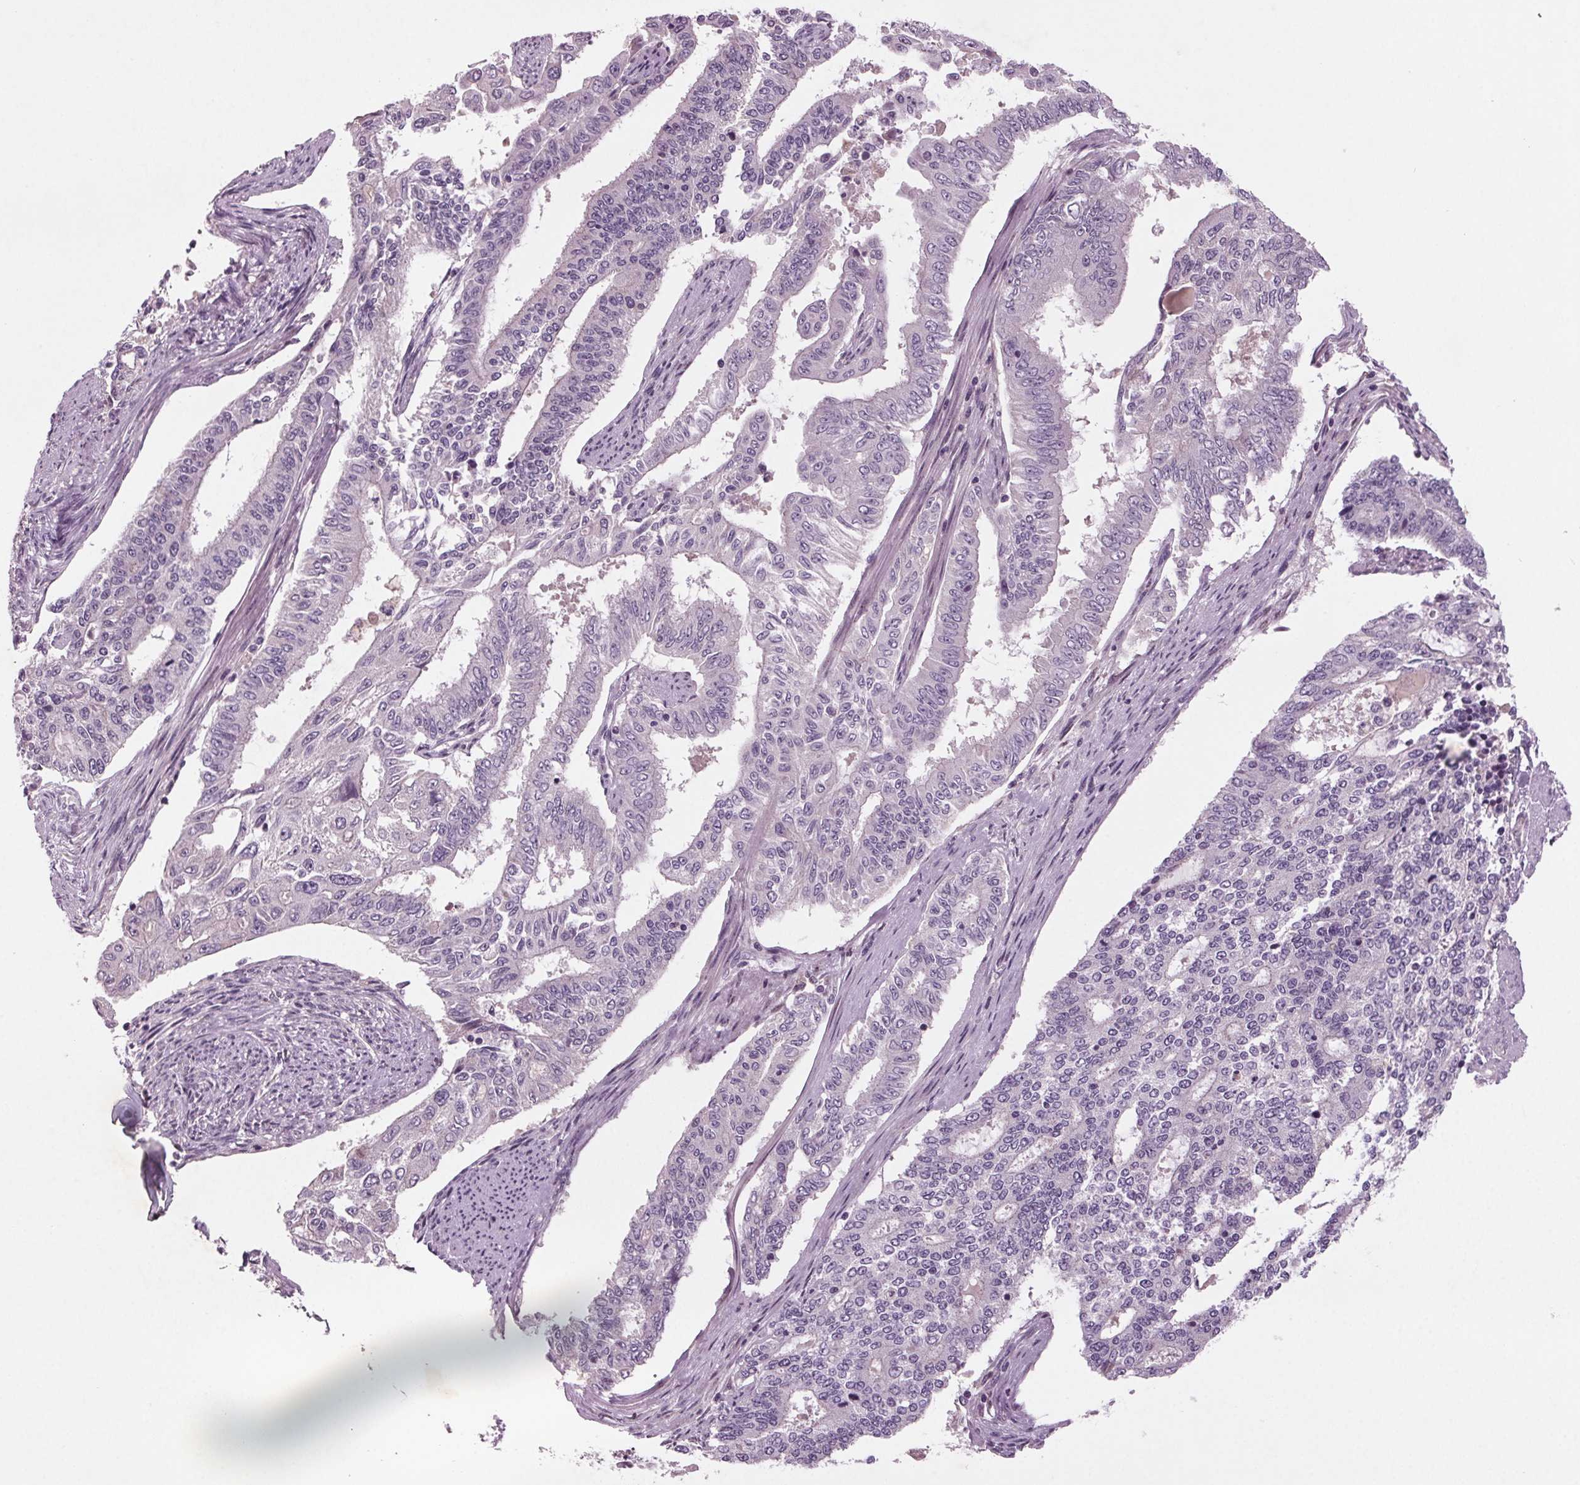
{"staining": {"intensity": "negative", "quantity": "none", "location": "none"}, "tissue": "endometrial cancer", "cell_type": "Tumor cells", "image_type": "cancer", "snomed": [{"axis": "morphology", "description": "Adenocarcinoma, NOS"}, {"axis": "topography", "description": "Uterus"}], "caption": "Tumor cells are negative for brown protein staining in endometrial cancer. (Brightfield microscopy of DAB (3,3'-diaminobenzidine) immunohistochemistry at high magnification).", "gene": "BHLHE22", "patient": {"sex": "female", "age": 59}}